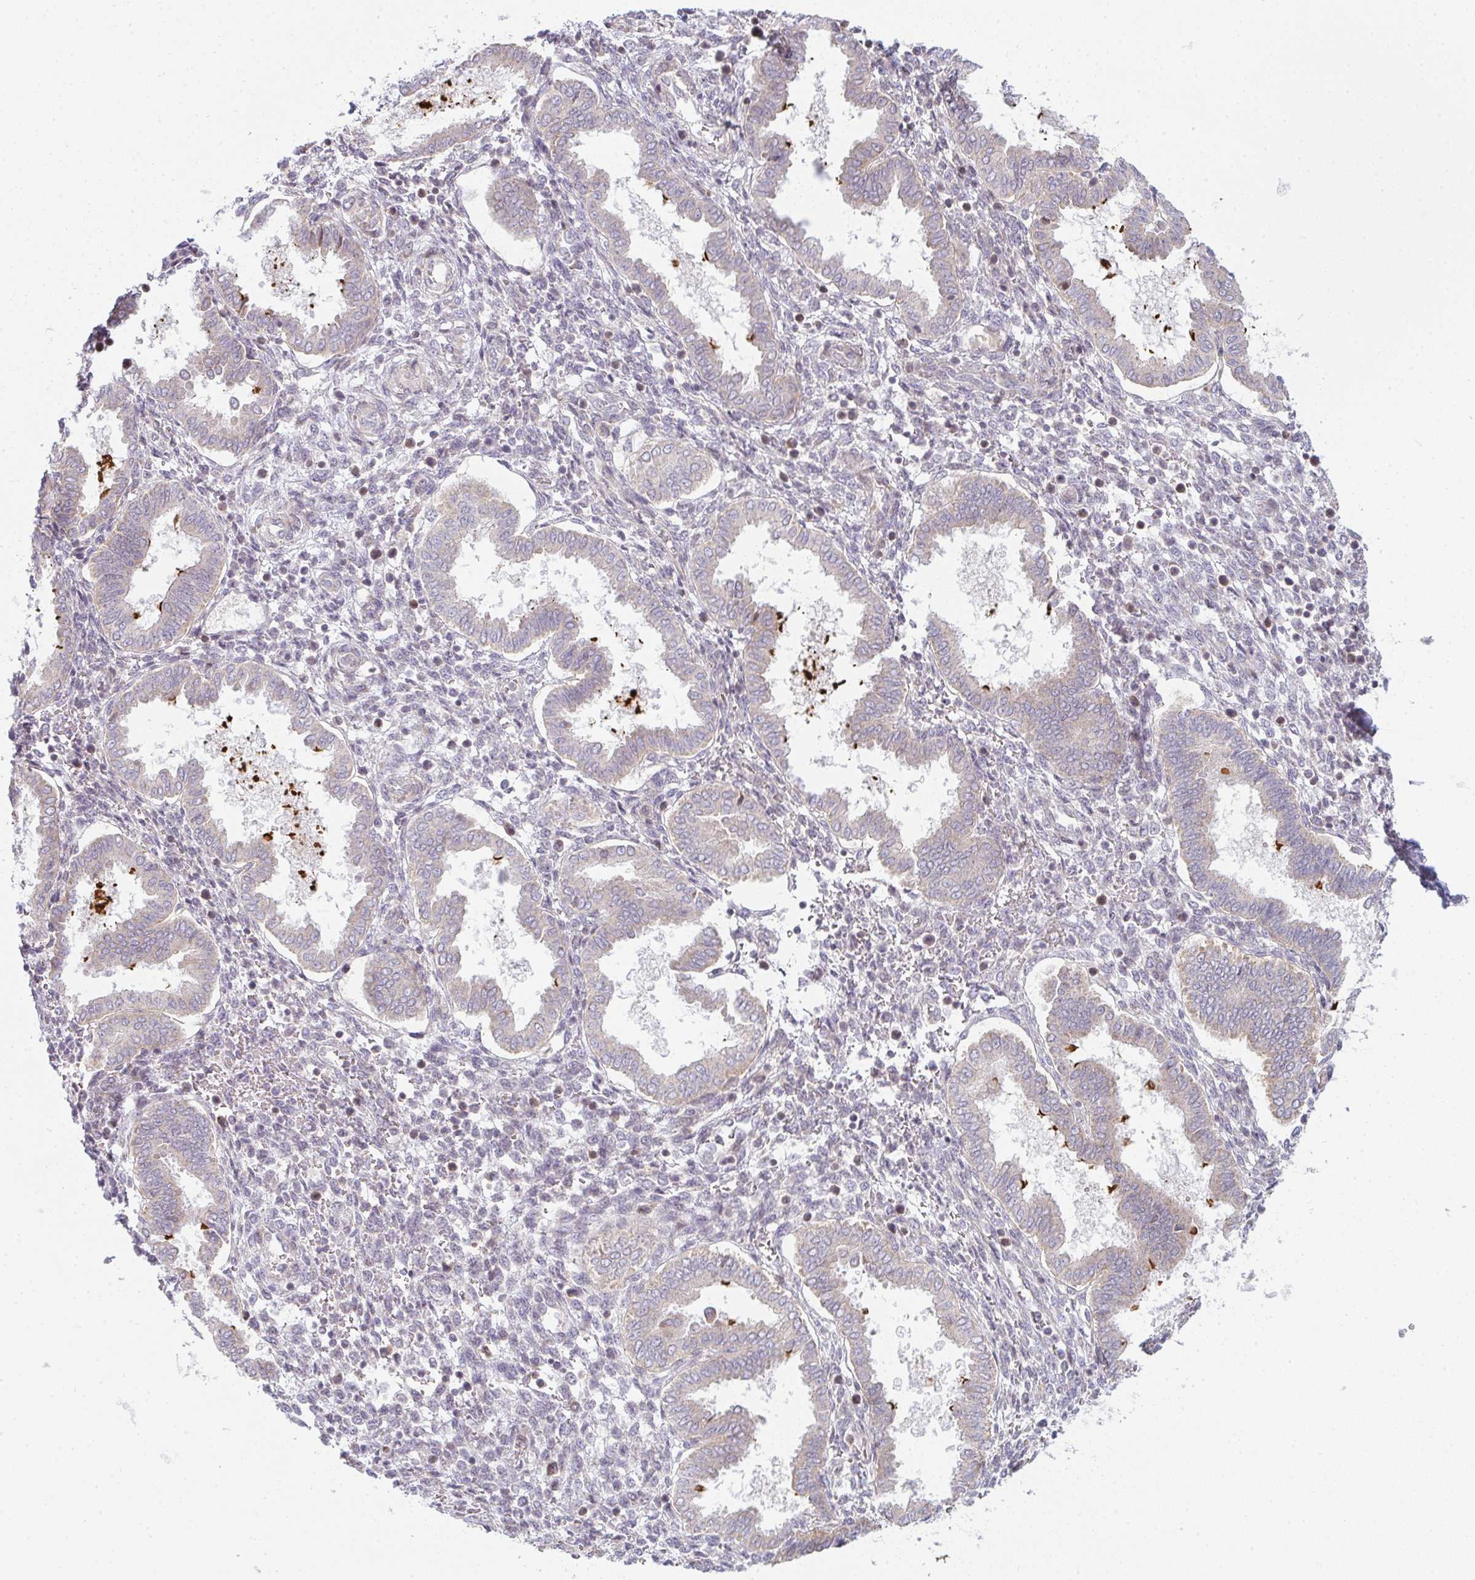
{"staining": {"intensity": "negative", "quantity": "none", "location": "none"}, "tissue": "endometrium", "cell_type": "Cells in endometrial stroma", "image_type": "normal", "snomed": [{"axis": "morphology", "description": "Normal tissue, NOS"}, {"axis": "topography", "description": "Endometrium"}], "caption": "Image shows no protein positivity in cells in endometrial stroma of unremarkable endometrium.", "gene": "TMEM237", "patient": {"sex": "female", "age": 24}}